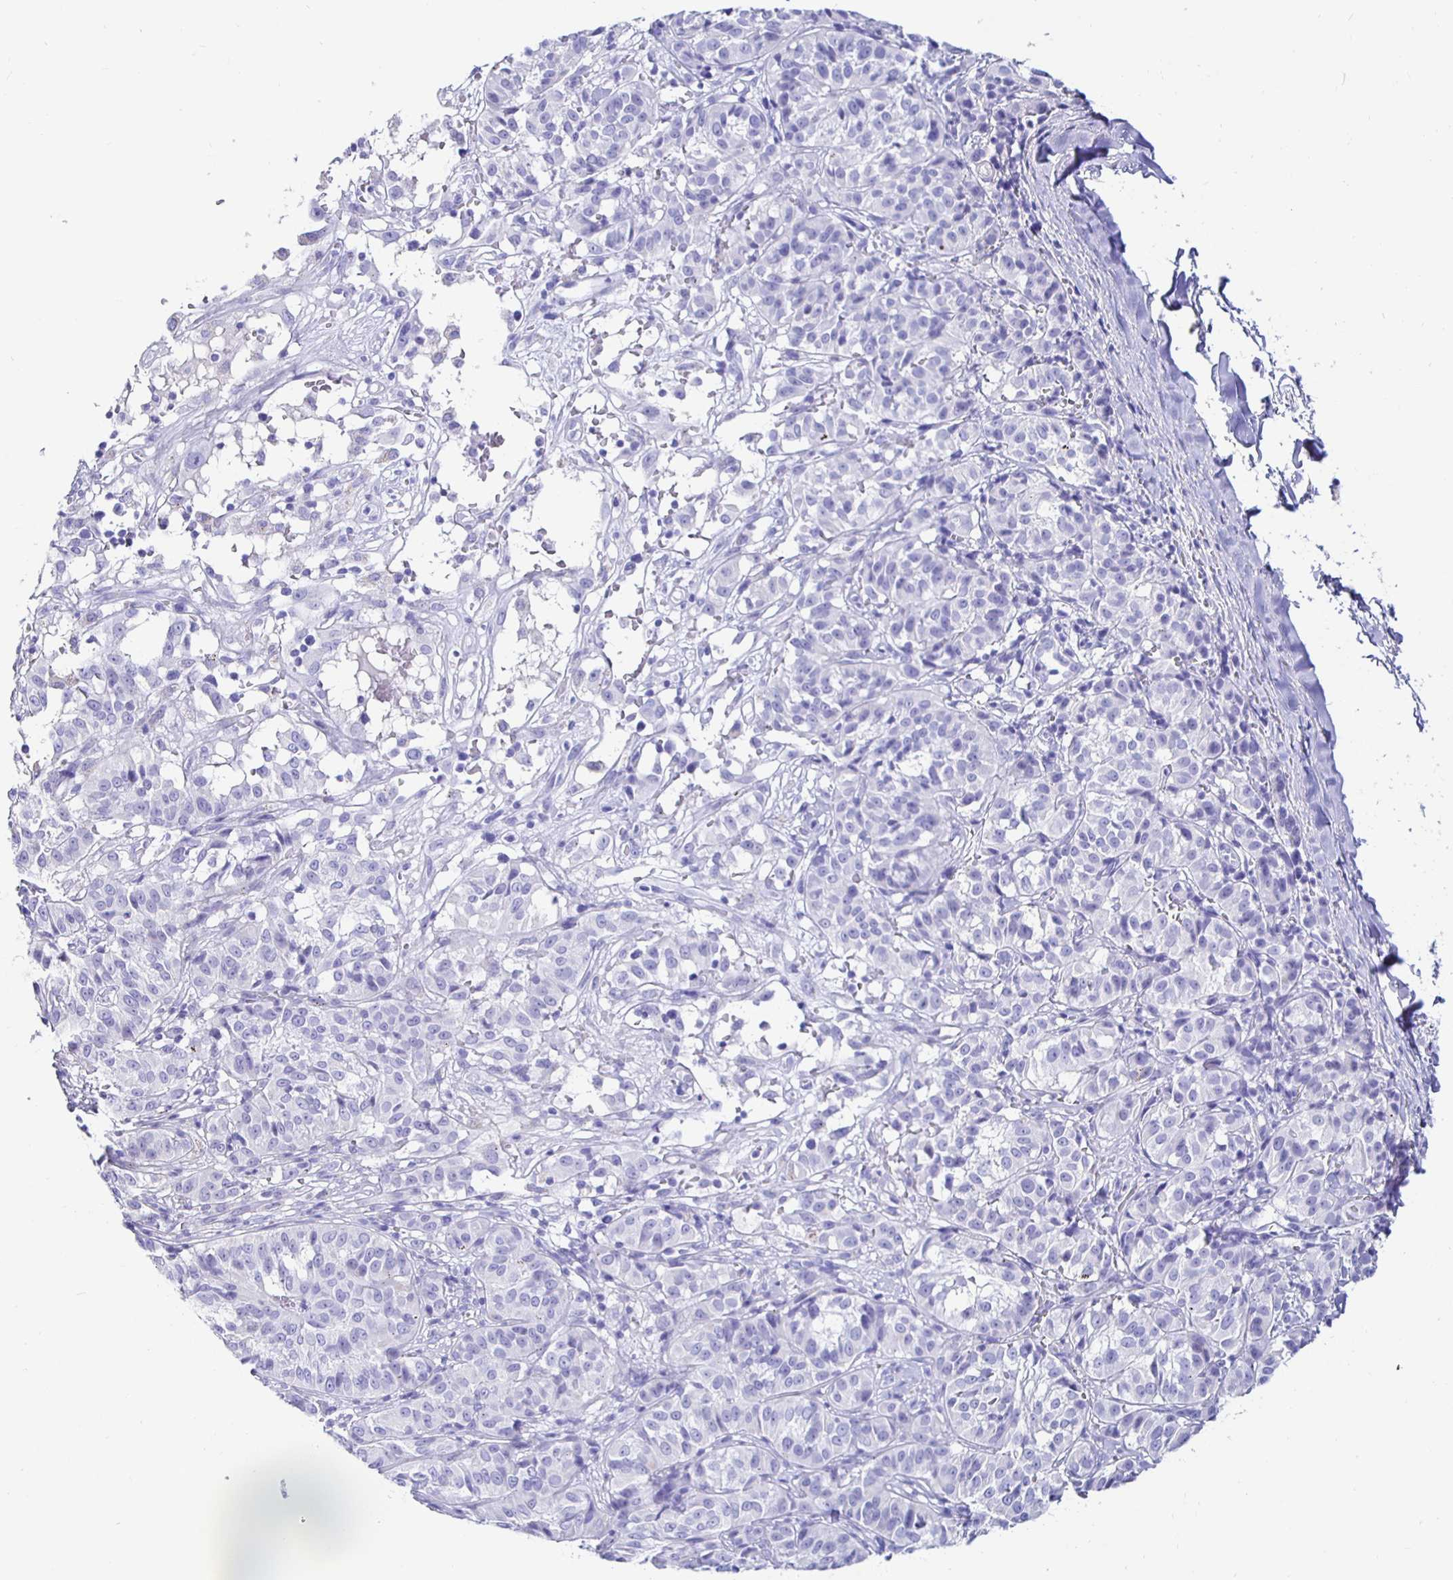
{"staining": {"intensity": "negative", "quantity": "none", "location": "none"}, "tissue": "melanoma", "cell_type": "Tumor cells", "image_type": "cancer", "snomed": [{"axis": "morphology", "description": "Malignant melanoma, NOS"}, {"axis": "topography", "description": "Skin"}], "caption": "This is an IHC image of human malignant melanoma. There is no expression in tumor cells.", "gene": "UMOD", "patient": {"sex": "female", "age": 72}}